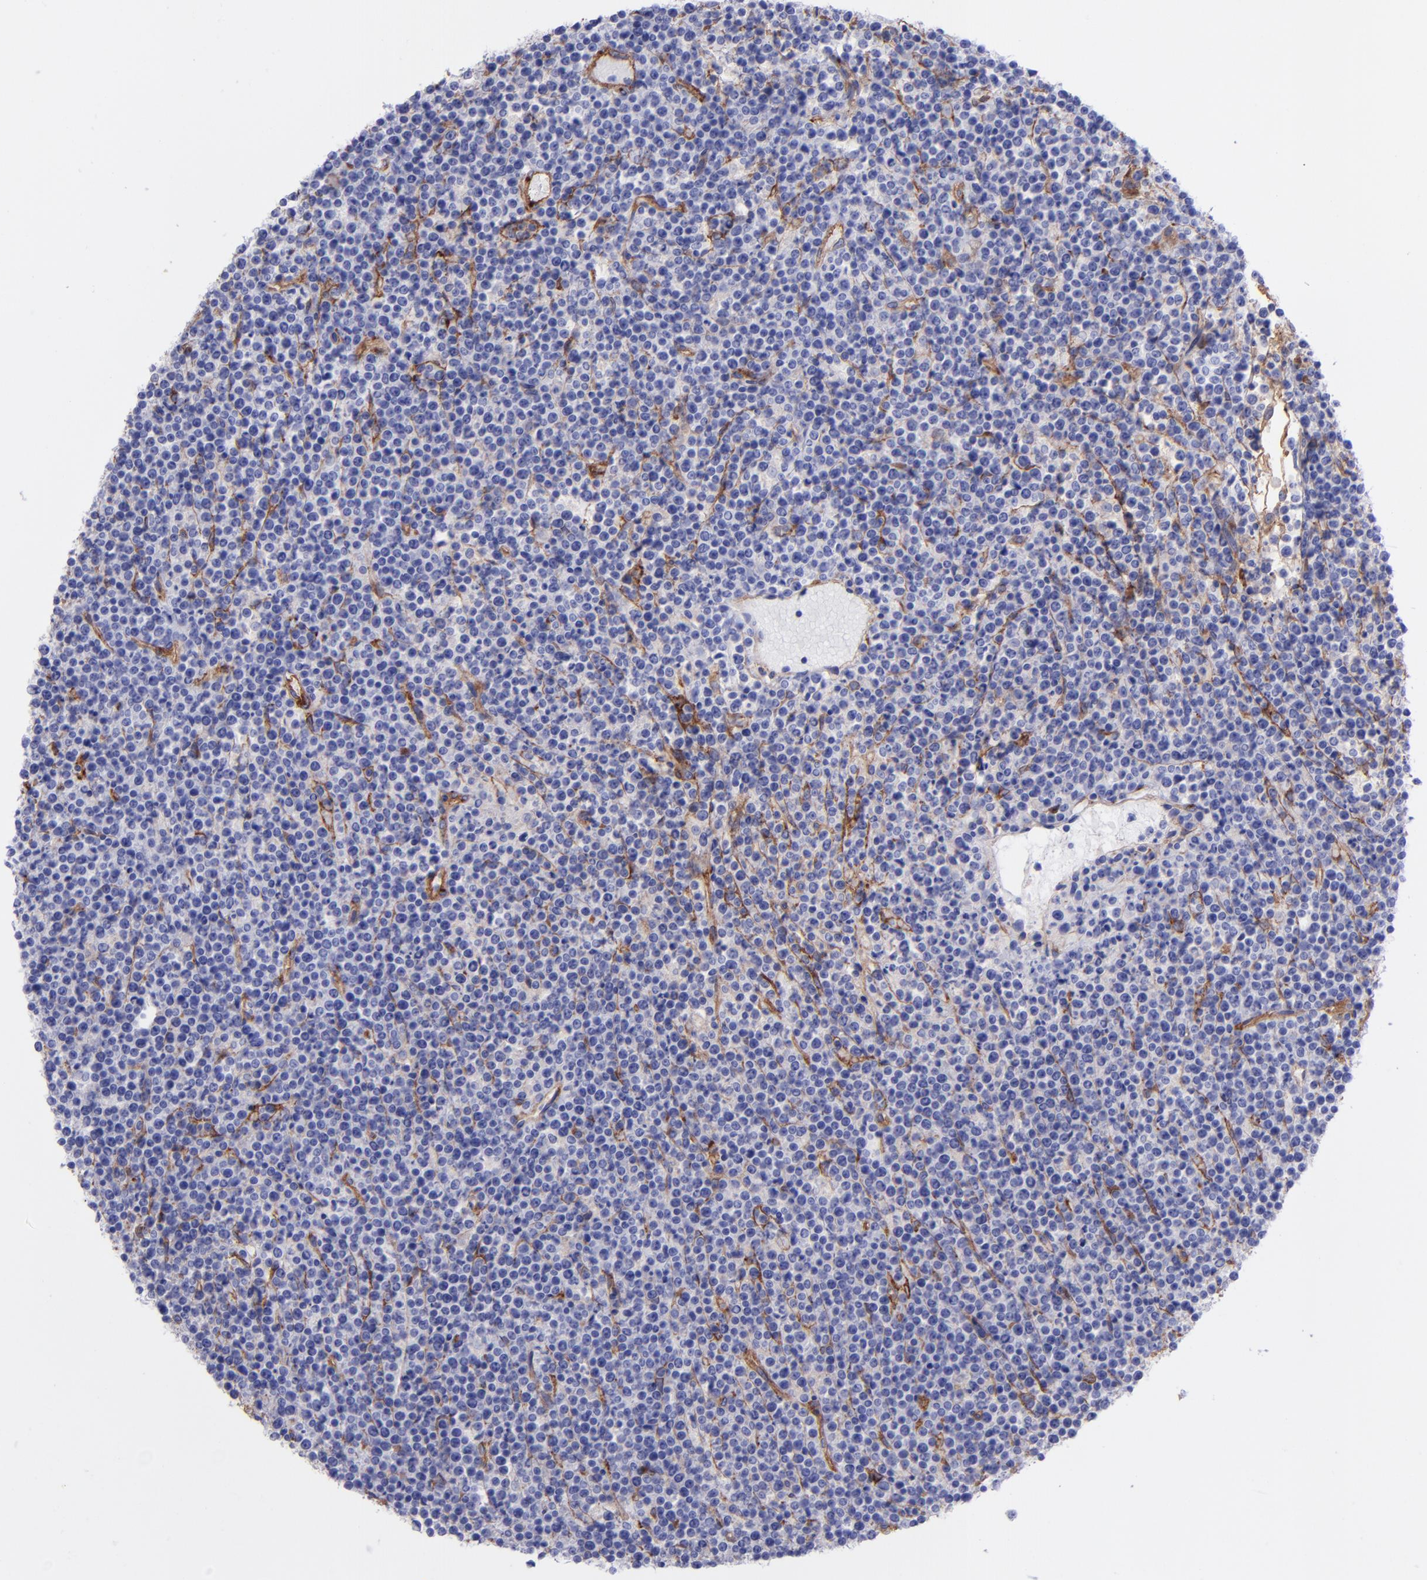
{"staining": {"intensity": "negative", "quantity": "none", "location": "none"}, "tissue": "lymphoma", "cell_type": "Tumor cells", "image_type": "cancer", "snomed": [{"axis": "morphology", "description": "Malignant lymphoma, non-Hodgkin's type, High grade"}, {"axis": "topography", "description": "Ovary"}], "caption": "Immunohistochemistry (IHC) micrograph of neoplastic tissue: human lymphoma stained with DAB (3,3'-diaminobenzidine) exhibits no significant protein staining in tumor cells.", "gene": "ITGAV", "patient": {"sex": "female", "age": 56}}